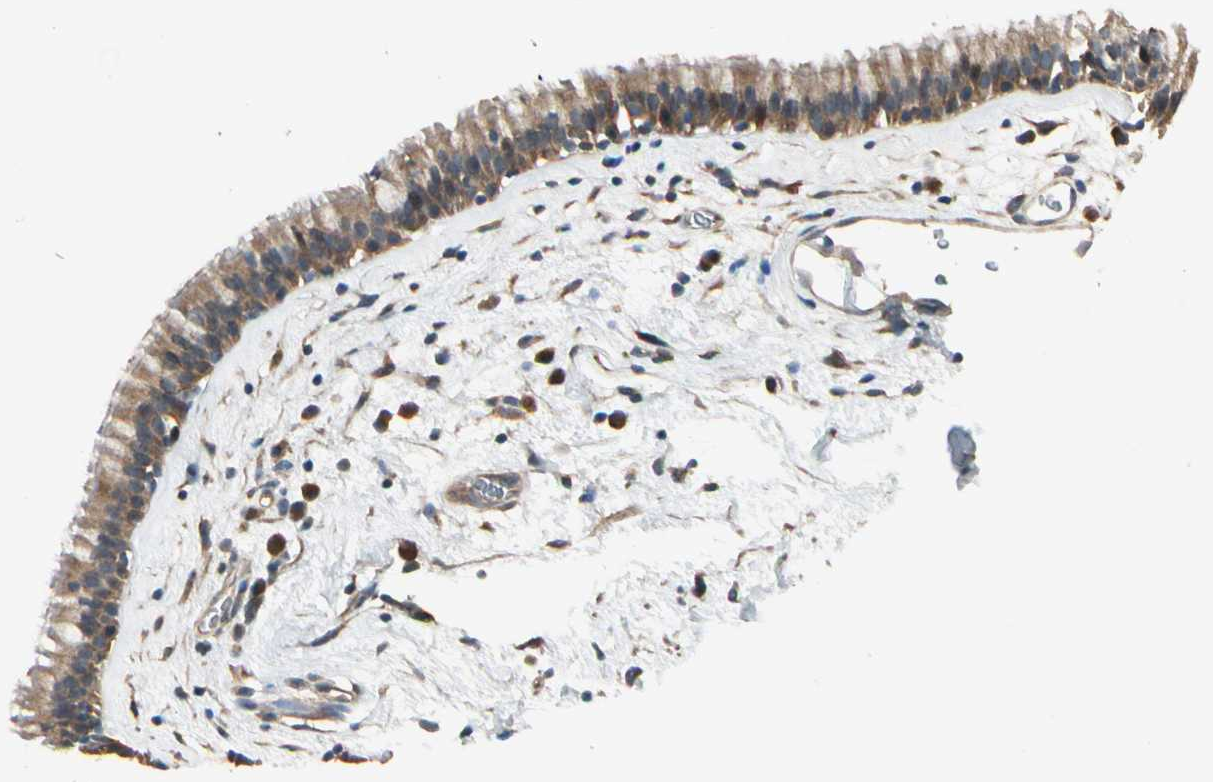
{"staining": {"intensity": "moderate", "quantity": ">75%", "location": "cytoplasmic/membranous"}, "tissue": "nasopharynx", "cell_type": "Respiratory epithelial cells", "image_type": "normal", "snomed": [{"axis": "morphology", "description": "Normal tissue, NOS"}, {"axis": "morphology", "description": "Inflammation, NOS"}, {"axis": "topography", "description": "Nasopharynx"}], "caption": "Protein analysis of benign nasopharynx exhibits moderate cytoplasmic/membranous expression in approximately >75% of respiratory epithelial cells. The staining is performed using DAB brown chromogen to label protein expression. The nuclei are counter-stained blue using hematoxylin.", "gene": "ACVR1", "patient": {"sex": "male", "age": 48}}